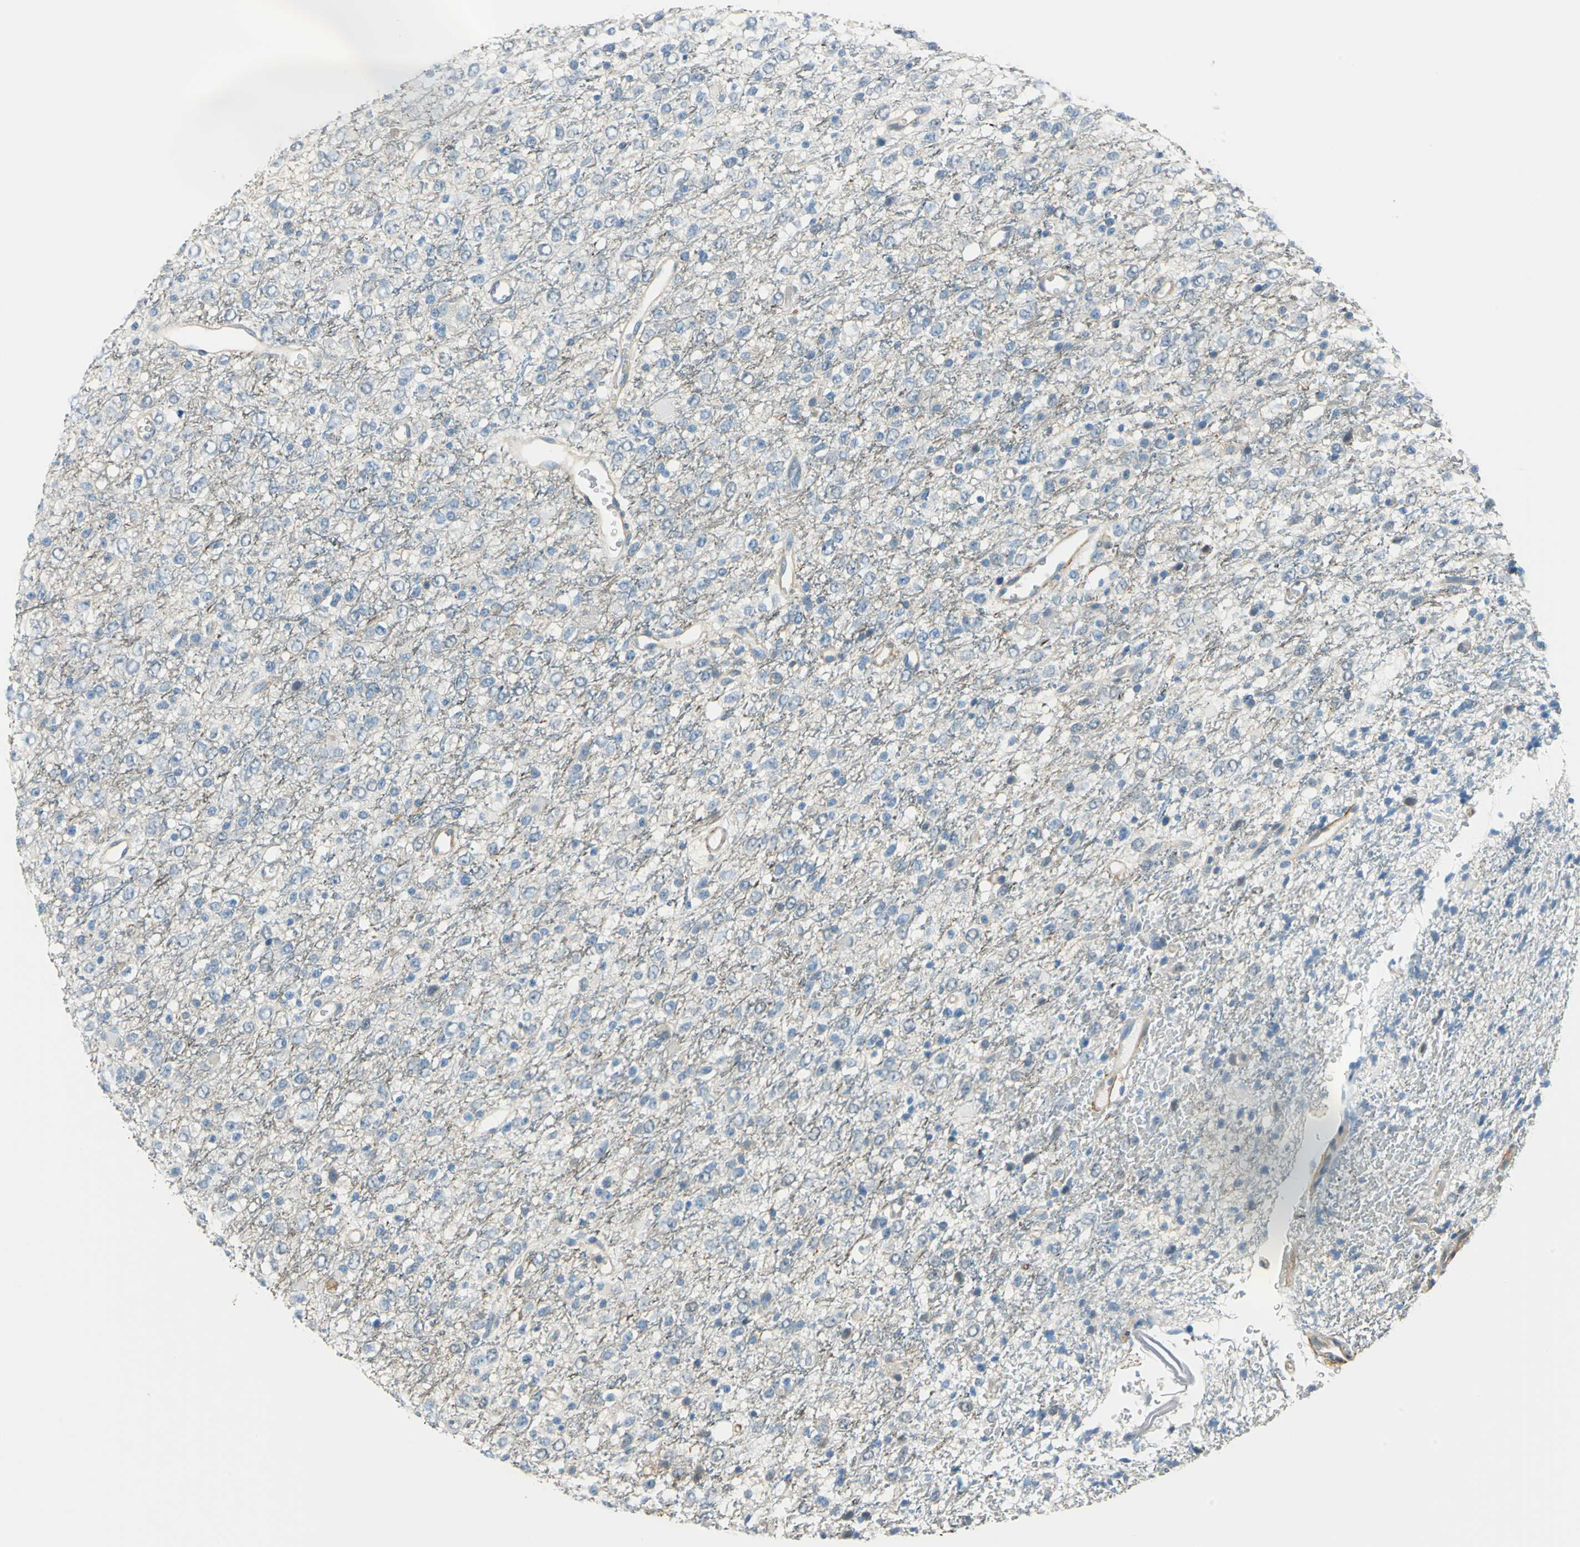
{"staining": {"intensity": "negative", "quantity": "none", "location": "none"}, "tissue": "glioma", "cell_type": "Tumor cells", "image_type": "cancer", "snomed": [{"axis": "morphology", "description": "Glioma, malignant, High grade"}, {"axis": "topography", "description": "pancreas cauda"}], "caption": "Human malignant glioma (high-grade) stained for a protein using immunohistochemistry (IHC) reveals no staining in tumor cells.", "gene": "AKAP12", "patient": {"sex": "male", "age": 60}}